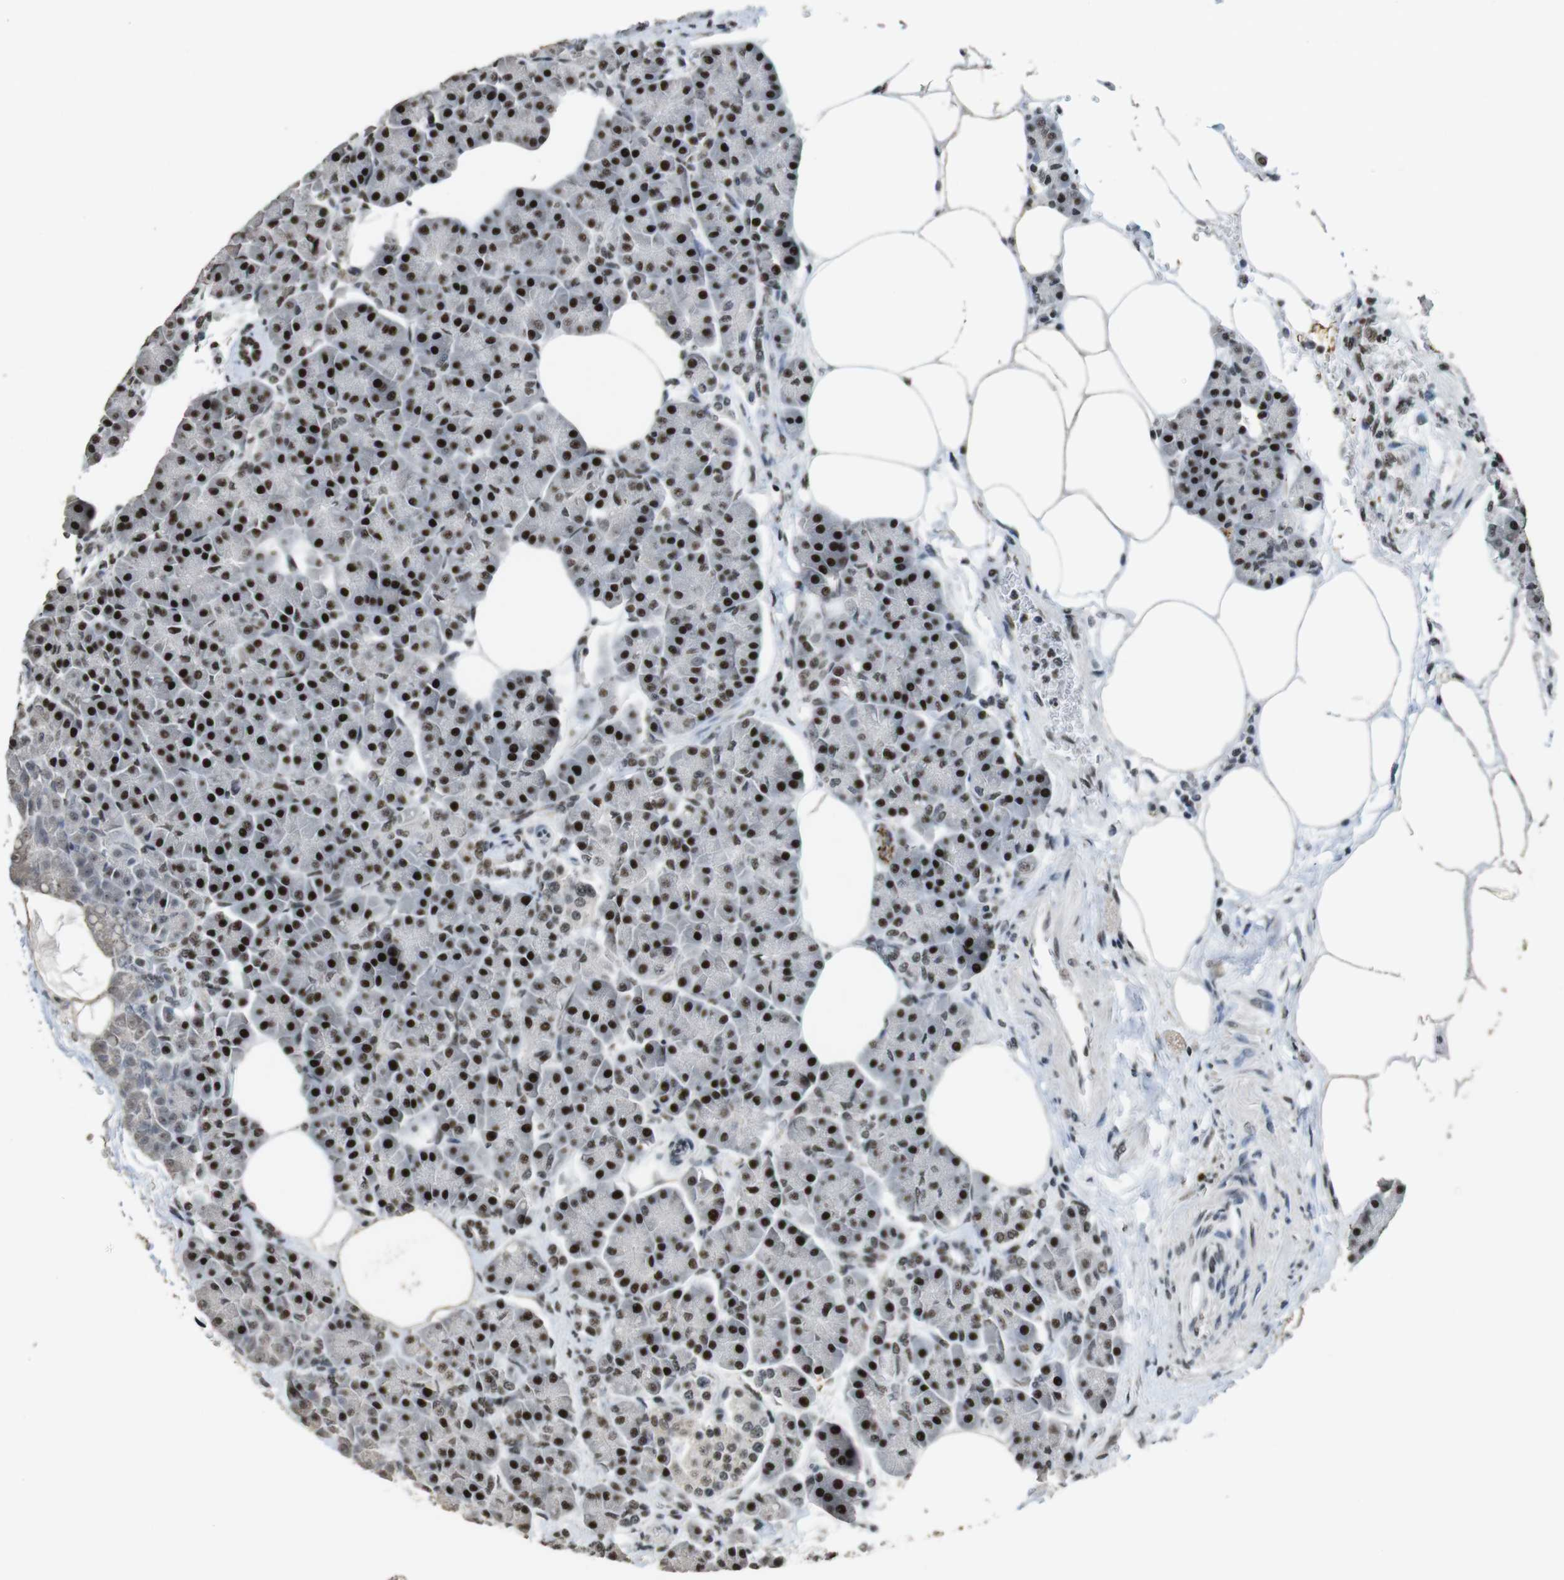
{"staining": {"intensity": "strong", "quantity": ">75%", "location": "nuclear"}, "tissue": "pancreas", "cell_type": "Exocrine glandular cells", "image_type": "normal", "snomed": [{"axis": "morphology", "description": "Normal tissue, NOS"}, {"axis": "topography", "description": "Pancreas"}], "caption": "Immunohistochemistry staining of benign pancreas, which shows high levels of strong nuclear staining in about >75% of exocrine glandular cells indicating strong nuclear protein staining. The staining was performed using DAB (brown) for protein detection and nuclei were counterstained in hematoxylin (blue).", "gene": "CSNK2B", "patient": {"sex": "female", "age": 70}}